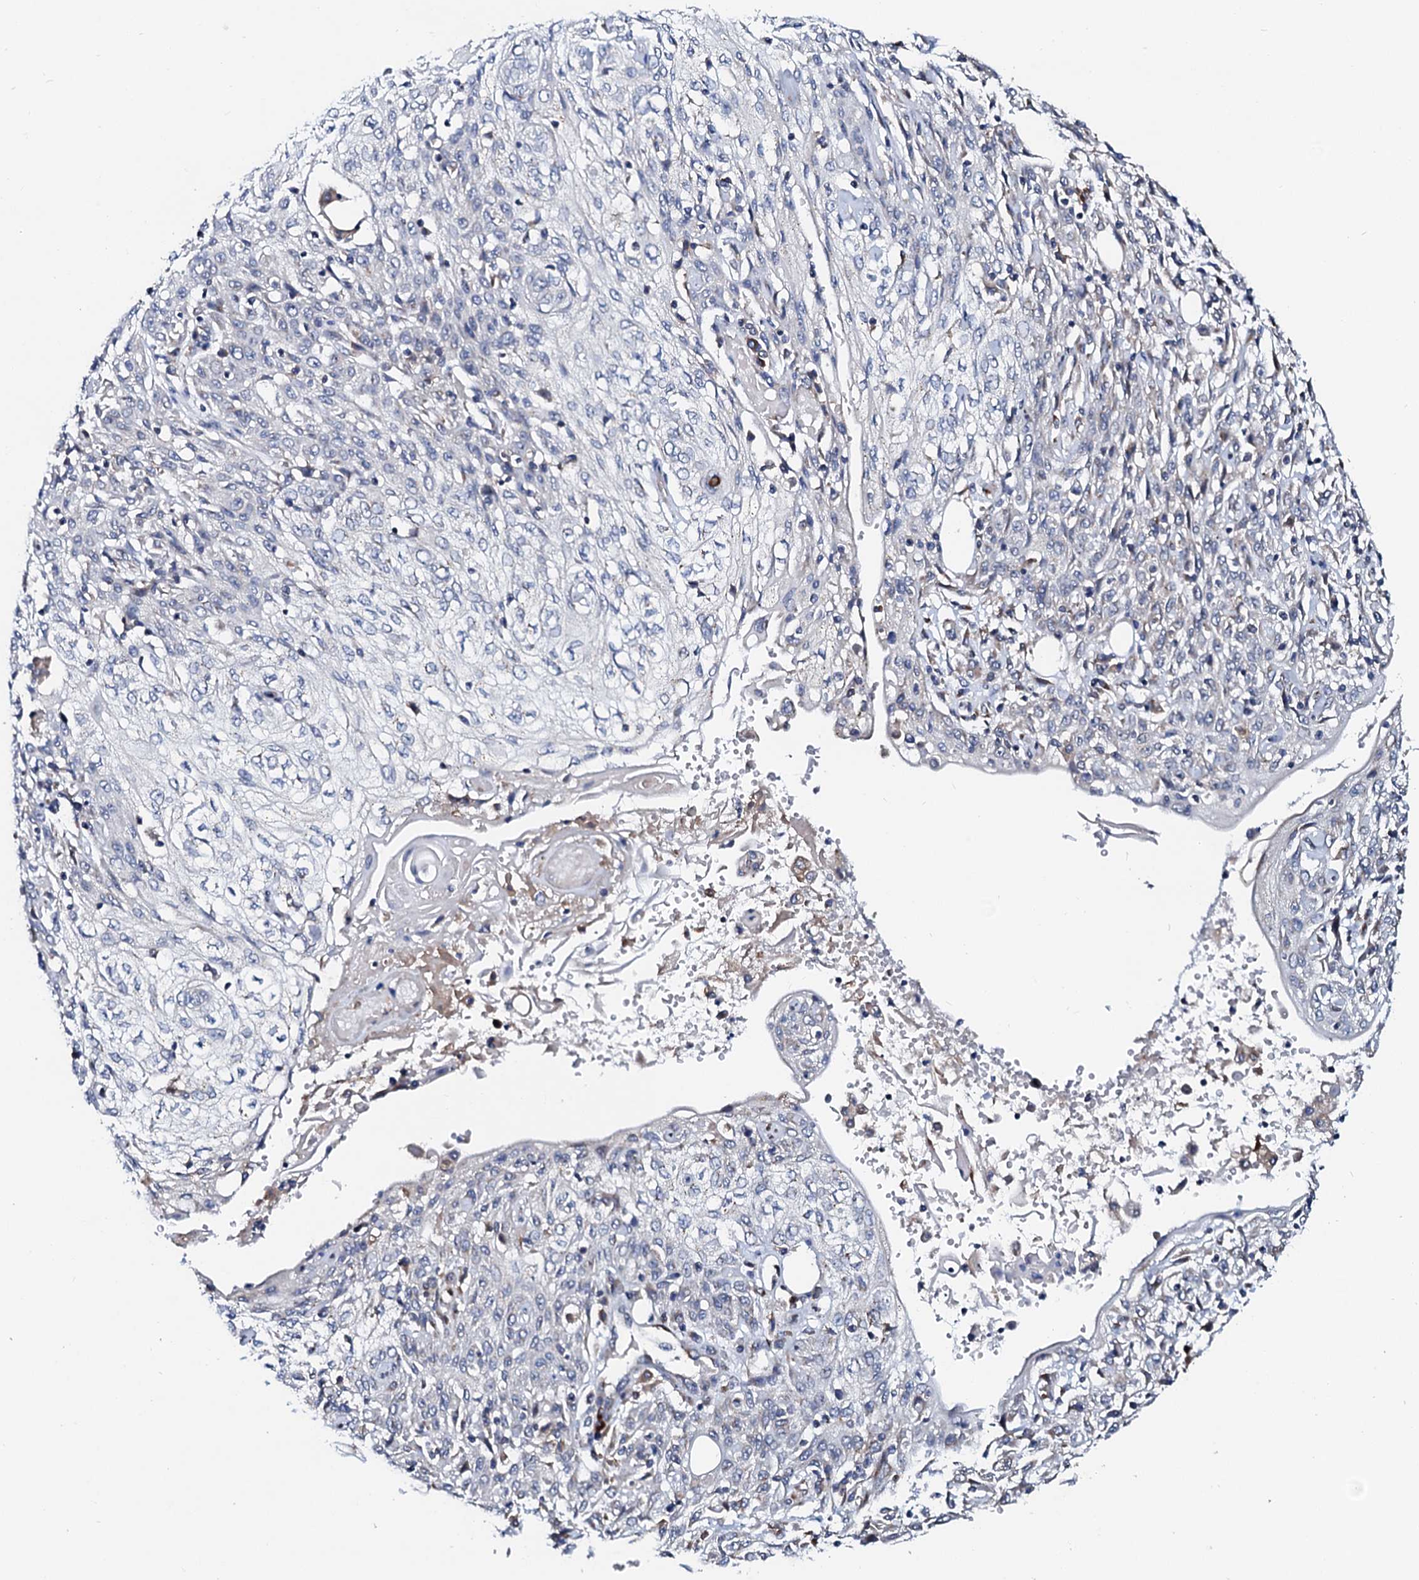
{"staining": {"intensity": "negative", "quantity": "none", "location": "none"}, "tissue": "skin cancer", "cell_type": "Tumor cells", "image_type": "cancer", "snomed": [{"axis": "morphology", "description": "Squamous cell carcinoma, NOS"}, {"axis": "morphology", "description": "Squamous cell carcinoma, metastatic, NOS"}, {"axis": "topography", "description": "Skin"}, {"axis": "topography", "description": "Lymph node"}], "caption": "This is an immunohistochemistry (IHC) image of human squamous cell carcinoma (skin). There is no staining in tumor cells.", "gene": "LMAN1", "patient": {"sex": "male", "age": 75}}